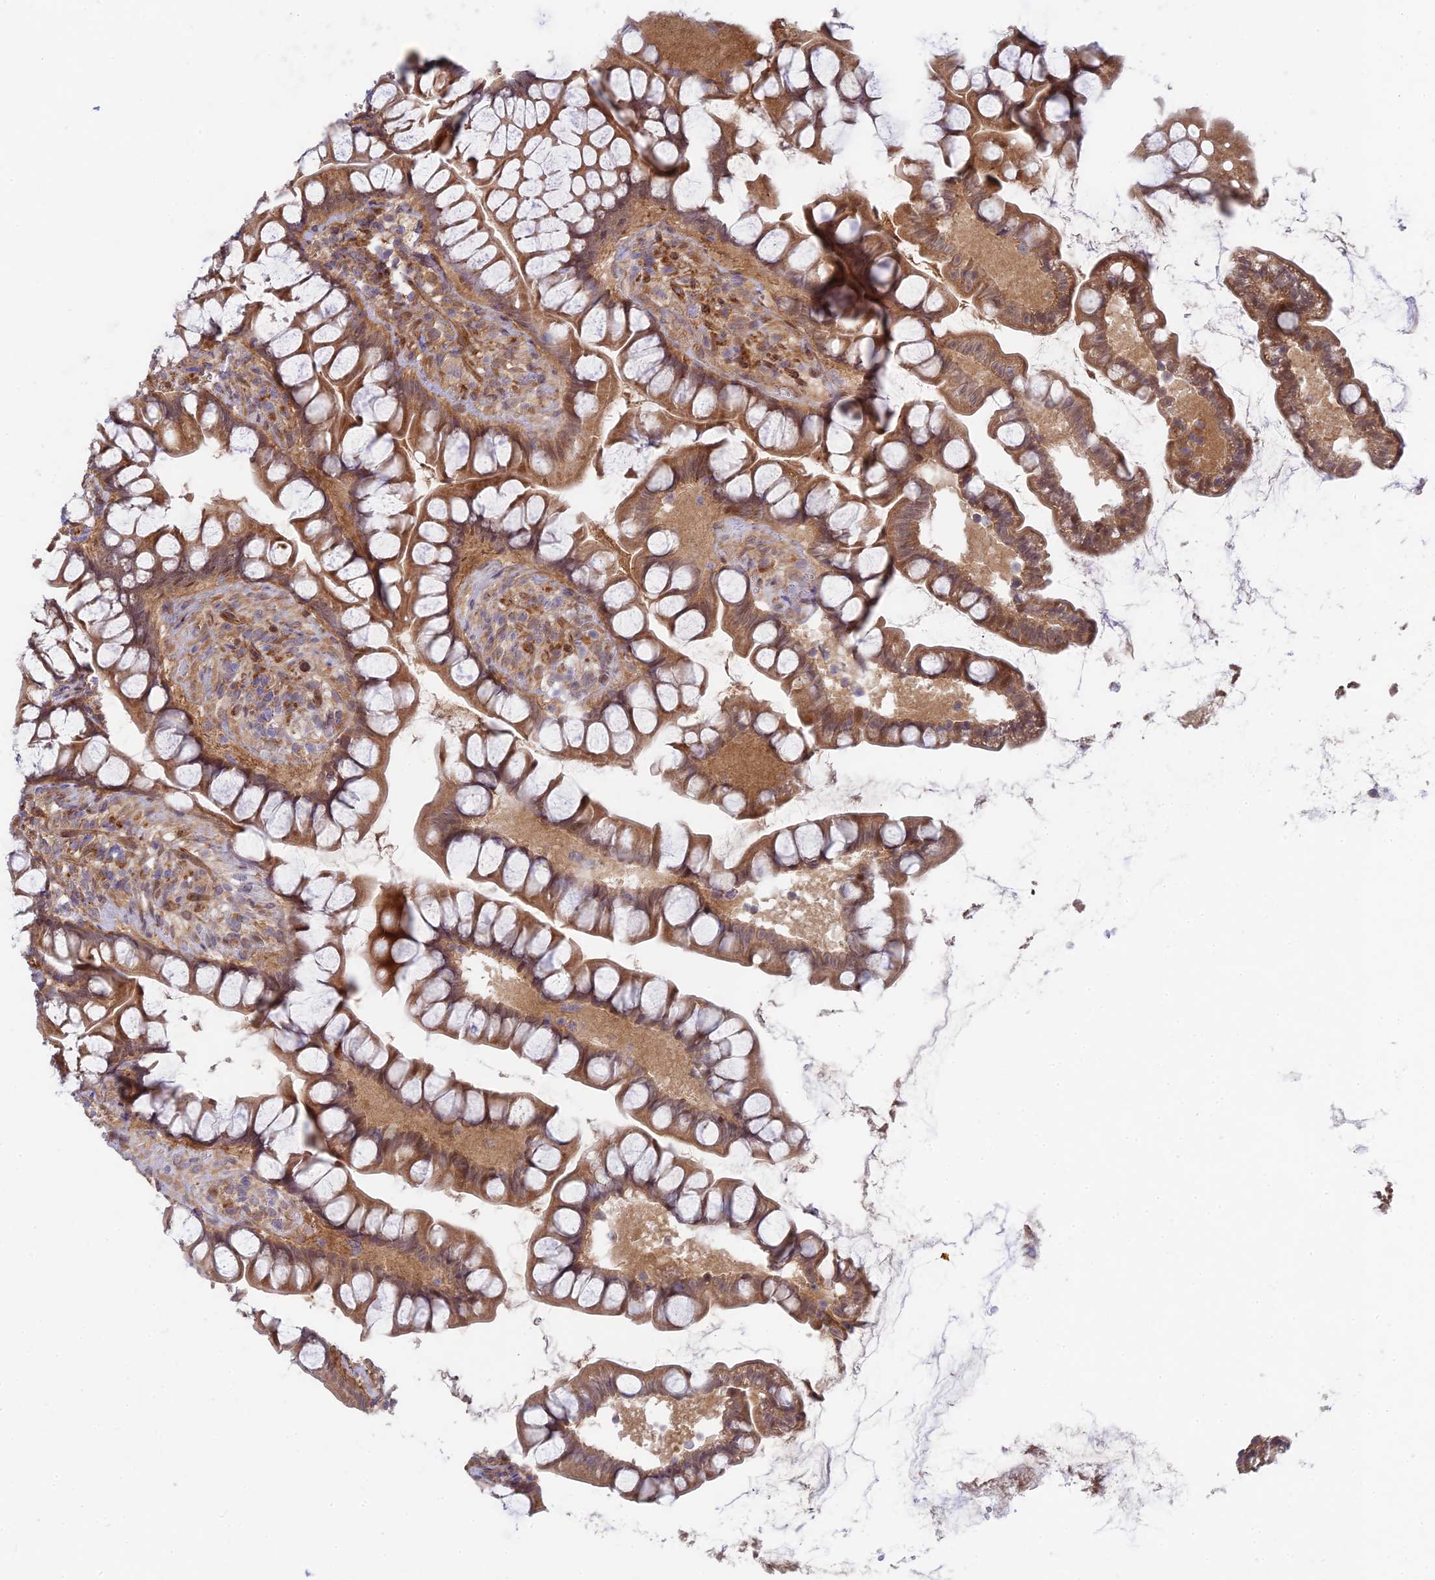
{"staining": {"intensity": "moderate", "quantity": ">75%", "location": "cytoplasmic/membranous"}, "tissue": "small intestine", "cell_type": "Glandular cells", "image_type": "normal", "snomed": [{"axis": "morphology", "description": "Normal tissue, NOS"}, {"axis": "topography", "description": "Small intestine"}], "caption": "Small intestine stained with immunohistochemistry (IHC) displays moderate cytoplasmic/membranous expression in approximately >75% of glandular cells.", "gene": "INCA1", "patient": {"sex": "male", "age": 70}}